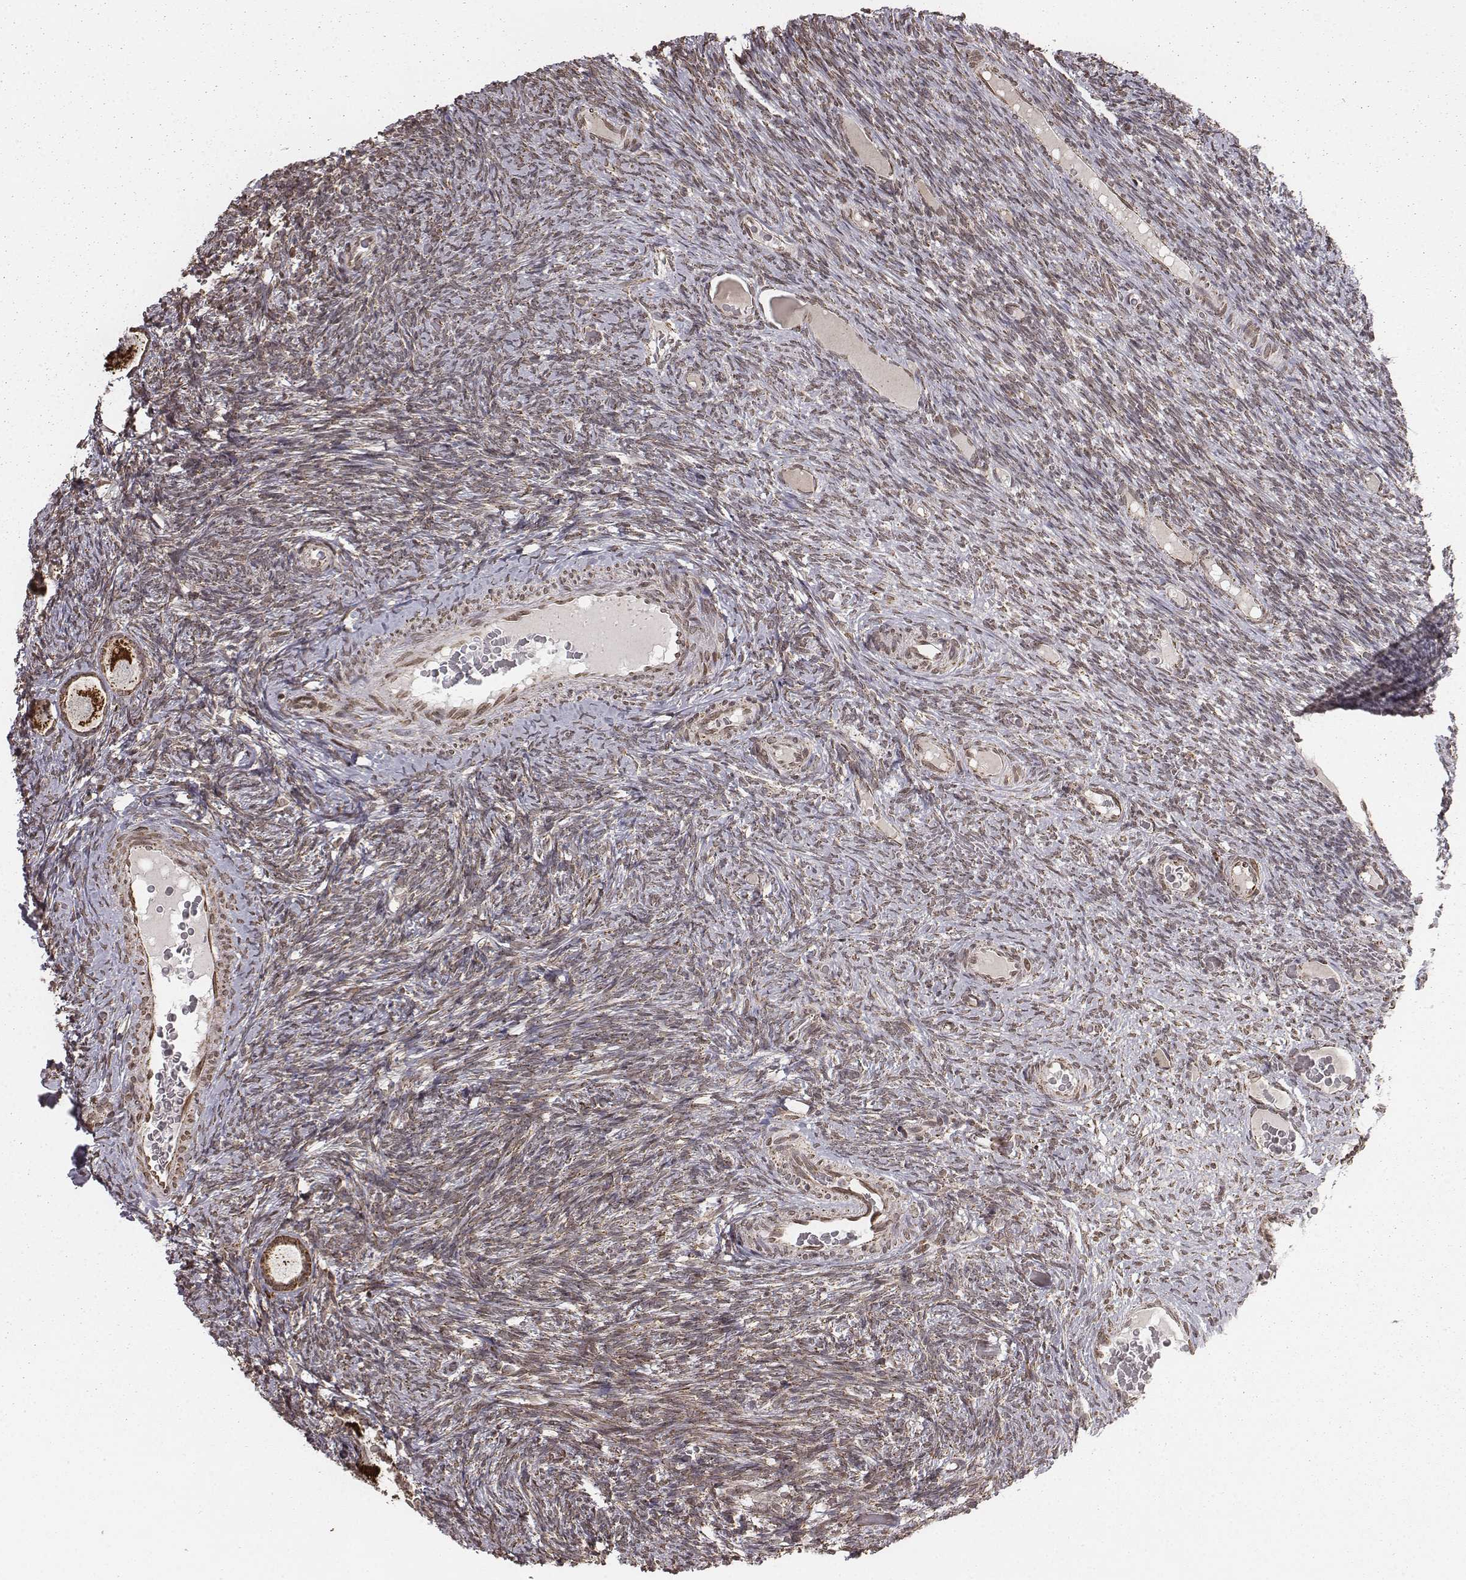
{"staining": {"intensity": "strong", "quantity": ">75%", "location": "cytoplasmic/membranous"}, "tissue": "ovary", "cell_type": "Follicle cells", "image_type": "normal", "snomed": [{"axis": "morphology", "description": "Normal tissue, NOS"}, {"axis": "topography", "description": "Ovary"}], "caption": "Unremarkable ovary exhibits strong cytoplasmic/membranous staining in approximately >75% of follicle cells.", "gene": "ACOT2", "patient": {"sex": "female", "age": 34}}